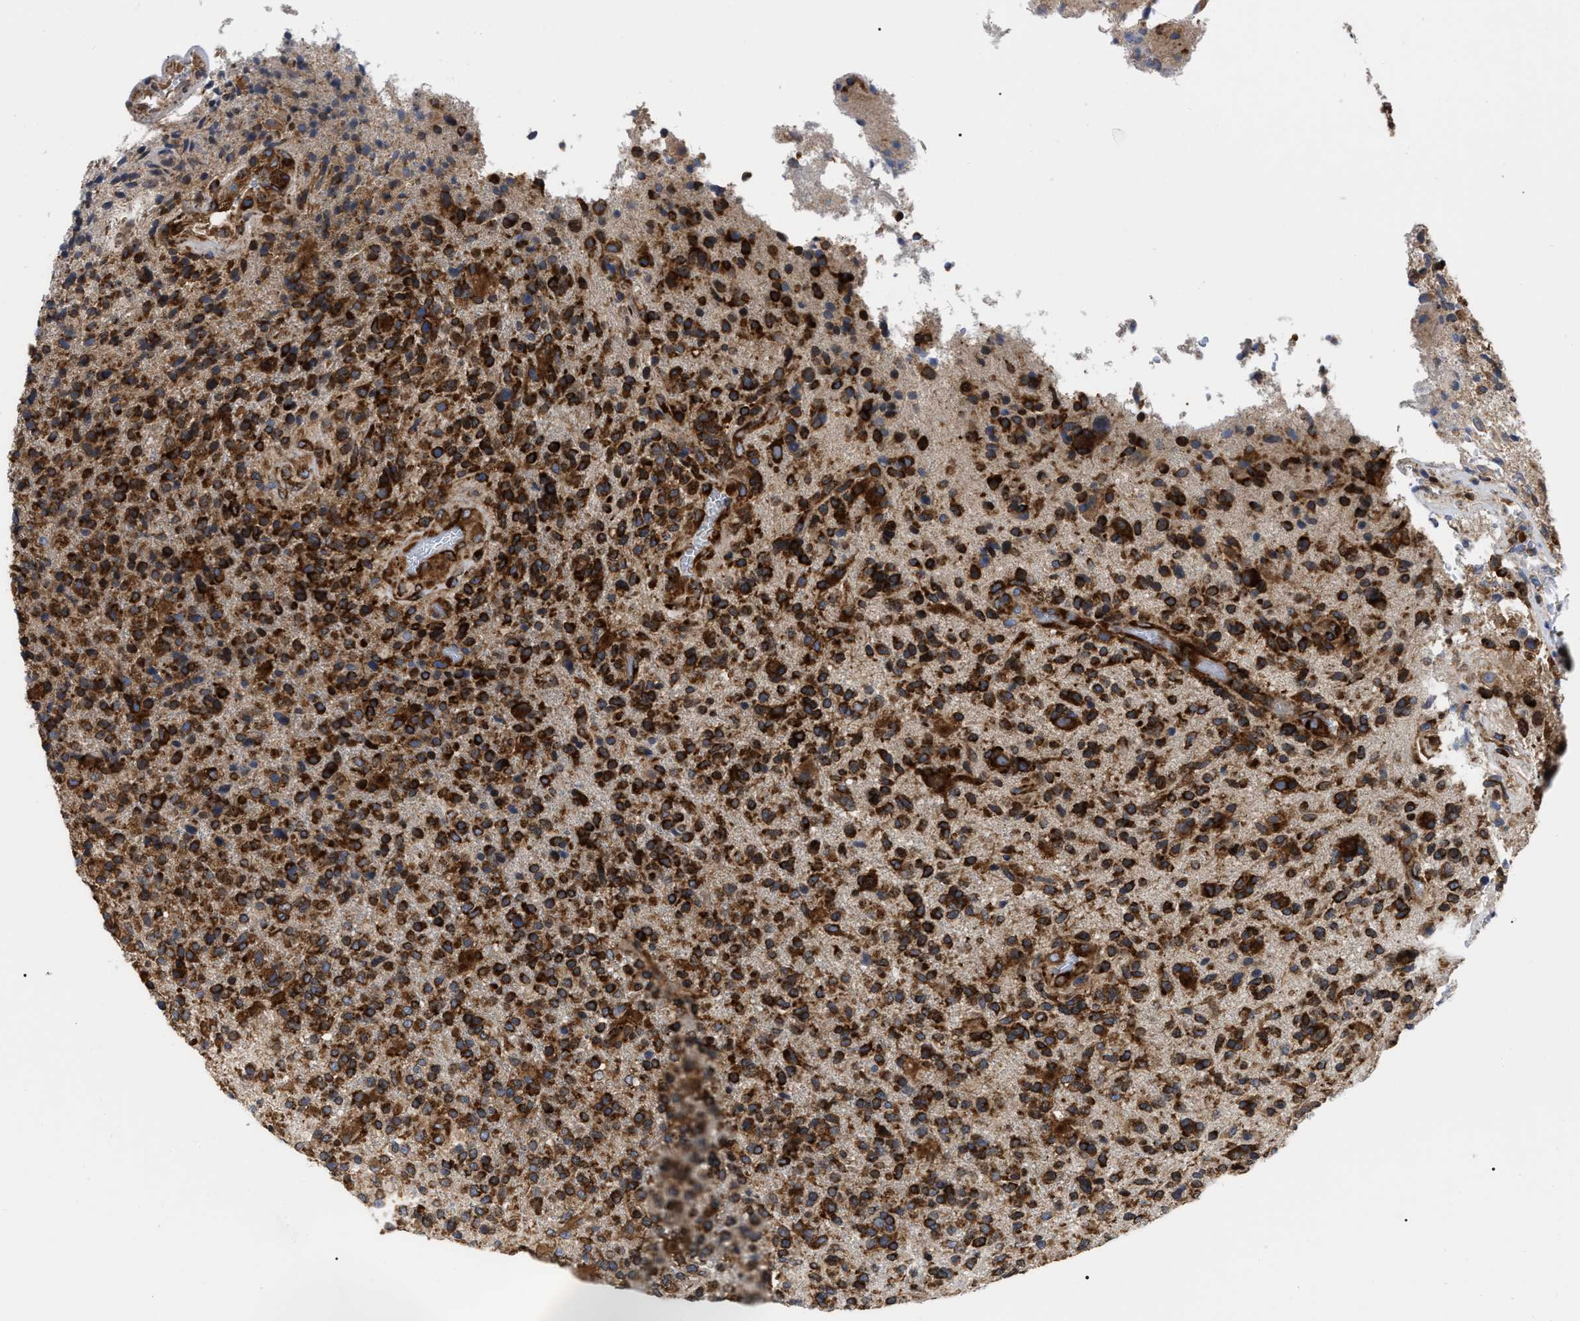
{"staining": {"intensity": "strong", "quantity": ">75%", "location": "cytoplasmic/membranous"}, "tissue": "glioma", "cell_type": "Tumor cells", "image_type": "cancer", "snomed": [{"axis": "morphology", "description": "Glioma, malignant, High grade"}, {"axis": "topography", "description": "Brain"}], "caption": "The histopathology image demonstrates staining of high-grade glioma (malignant), revealing strong cytoplasmic/membranous protein positivity (brown color) within tumor cells. (DAB IHC, brown staining for protein, blue staining for nuclei).", "gene": "FAM120A", "patient": {"sex": "male", "age": 72}}